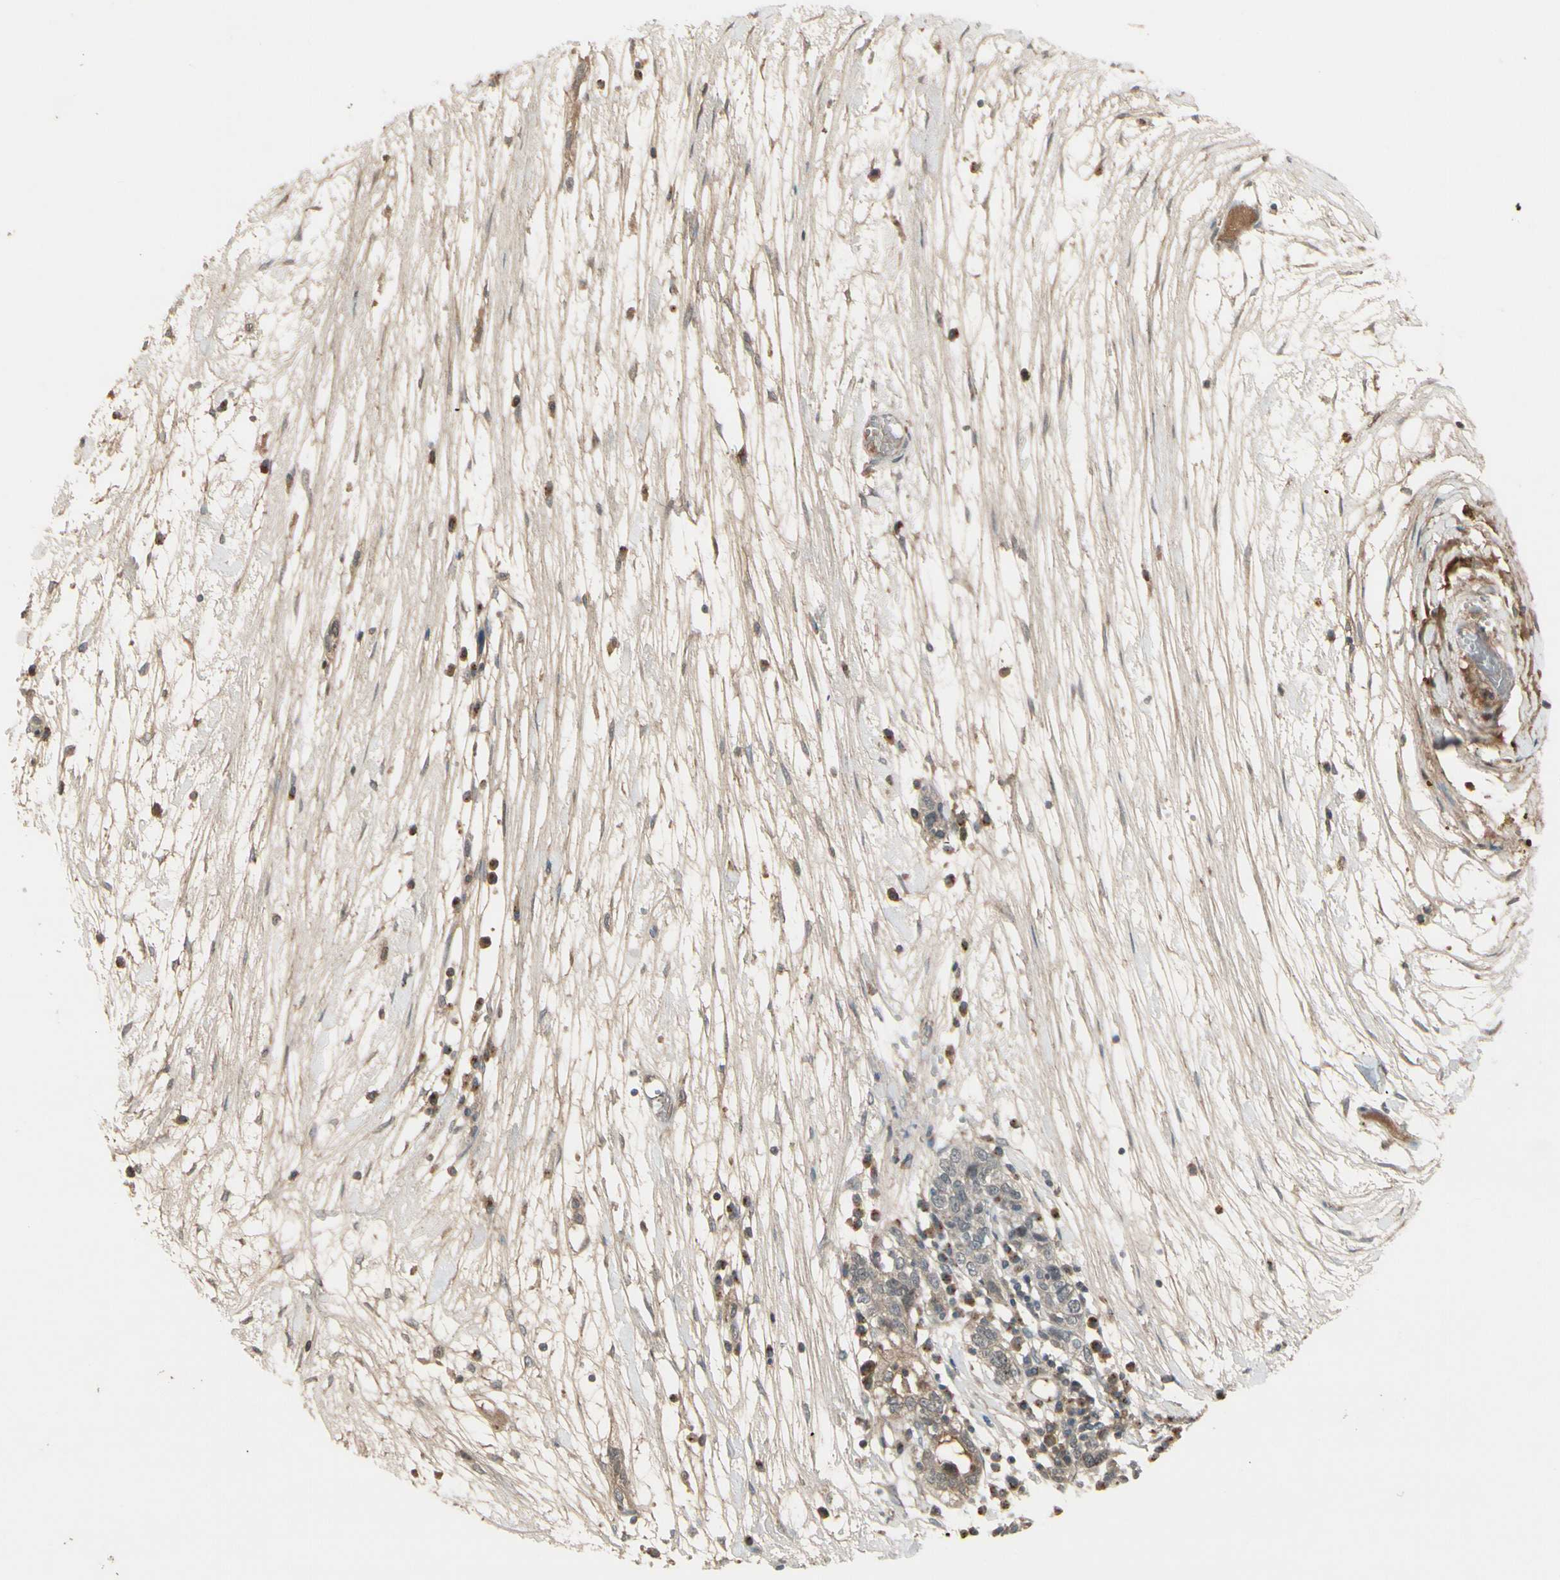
{"staining": {"intensity": "weak", "quantity": "<25%", "location": "cytoplasmic/membranous"}, "tissue": "ovarian cancer", "cell_type": "Tumor cells", "image_type": "cancer", "snomed": [{"axis": "morphology", "description": "Cystadenocarcinoma, serous, NOS"}, {"axis": "topography", "description": "Ovary"}], "caption": "Immunohistochemistry micrograph of neoplastic tissue: ovarian cancer stained with DAB (3,3'-diaminobenzidine) demonstrates no significant protein staining in tumor cells. (DAB immunohistochemistry (IHC) with hematoxylin counter stain).", "gene": "FHDC1", "patient": {"sex": "female", "age": 71}}